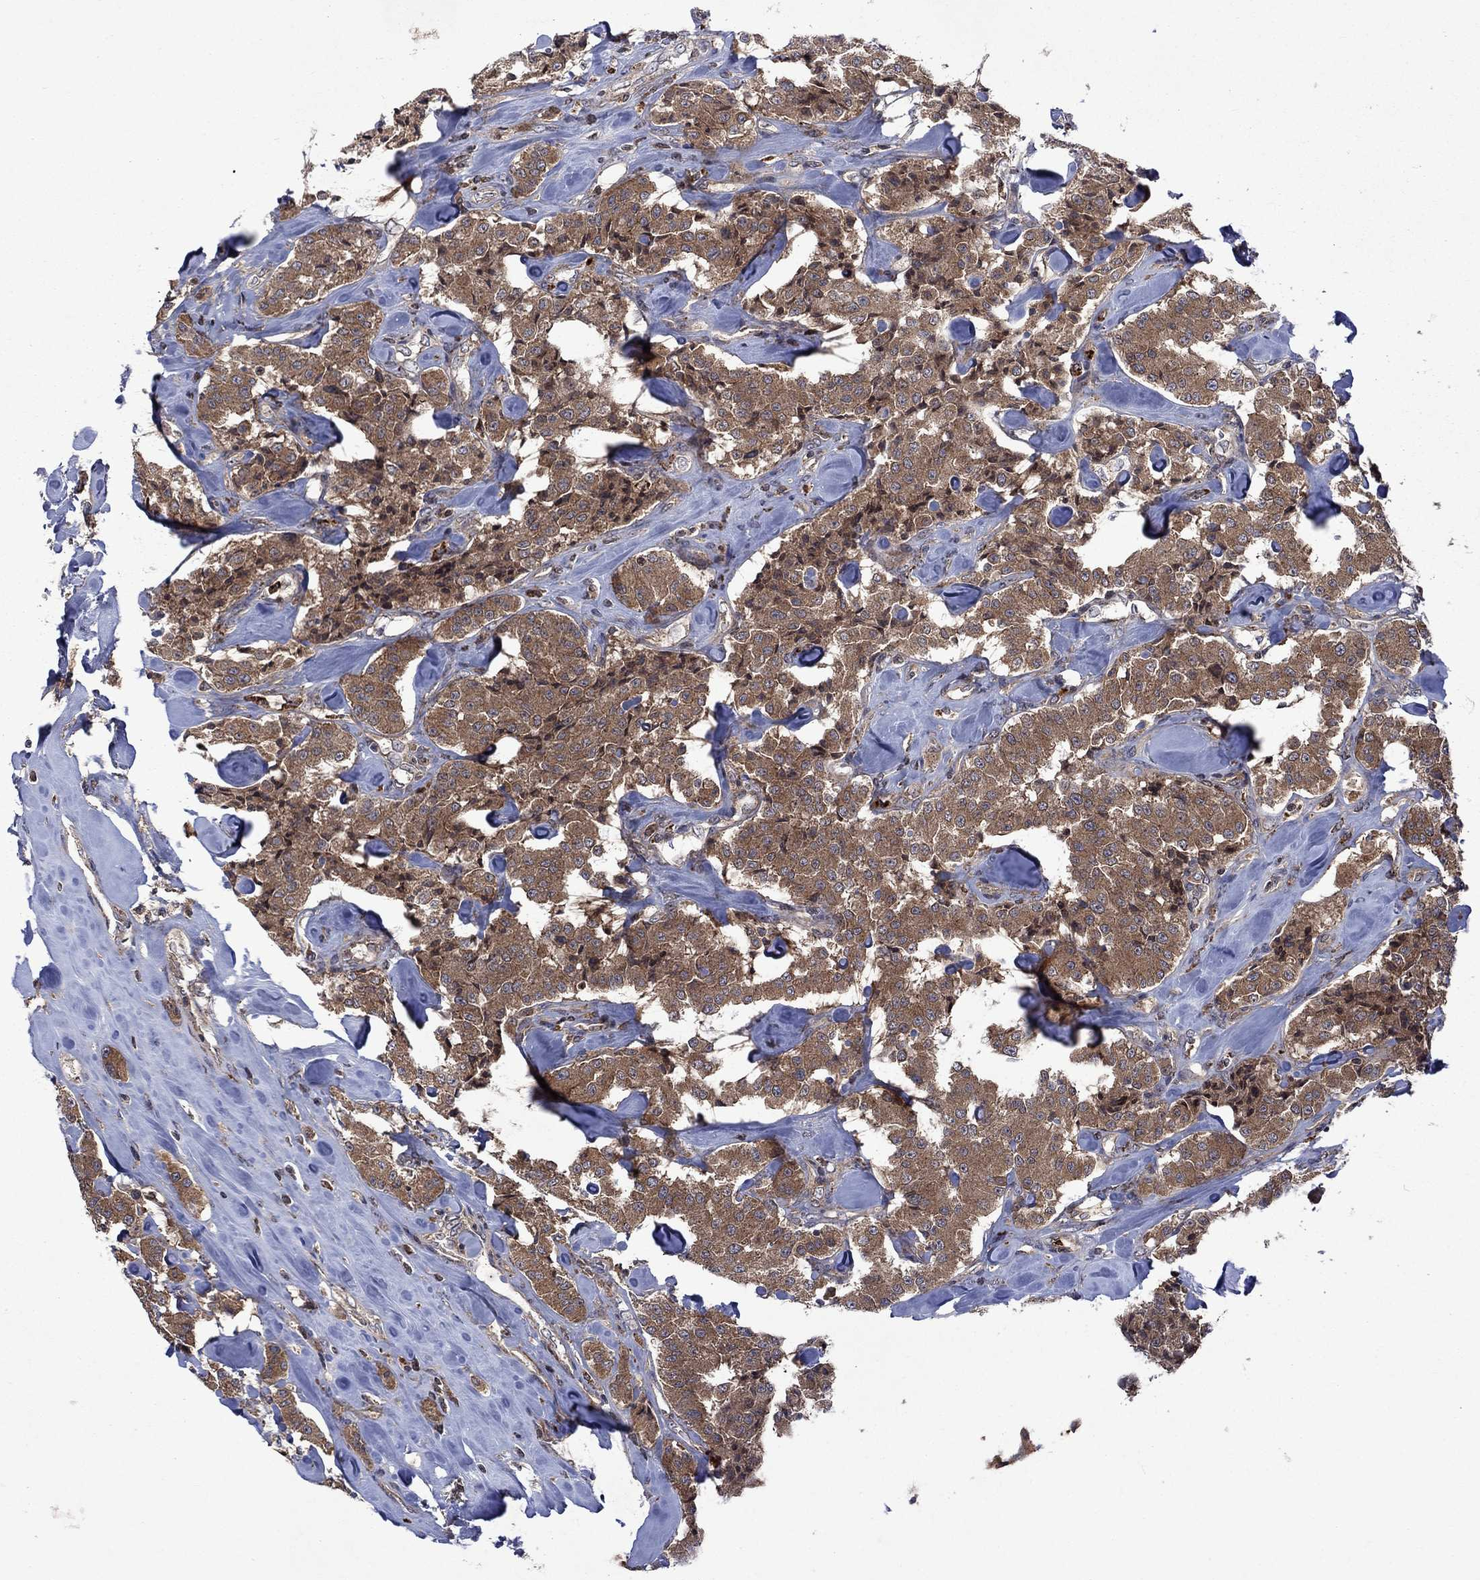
{"staining": {"intensity": "moderate", "quantity": ">75%", "location": "cytoplasmic/membranous"}, "tissue": "carcinoid", "cell_type": "Tumor cells", "image_type": "cancer", "snomed": [{"axis": "morphology", "description": "Carcinoid, malignant, NOS"}, {"axis": "topography", "description": "Pancreas"}], "caption": "Immunohistochemistry of human carcinoid reveals medium levels of moderate cytoplasmic/membranous staining in approximately >75% of tumor cells.", "gene": "TMEM33", "patient": {"sex": "male", "age": 41}}